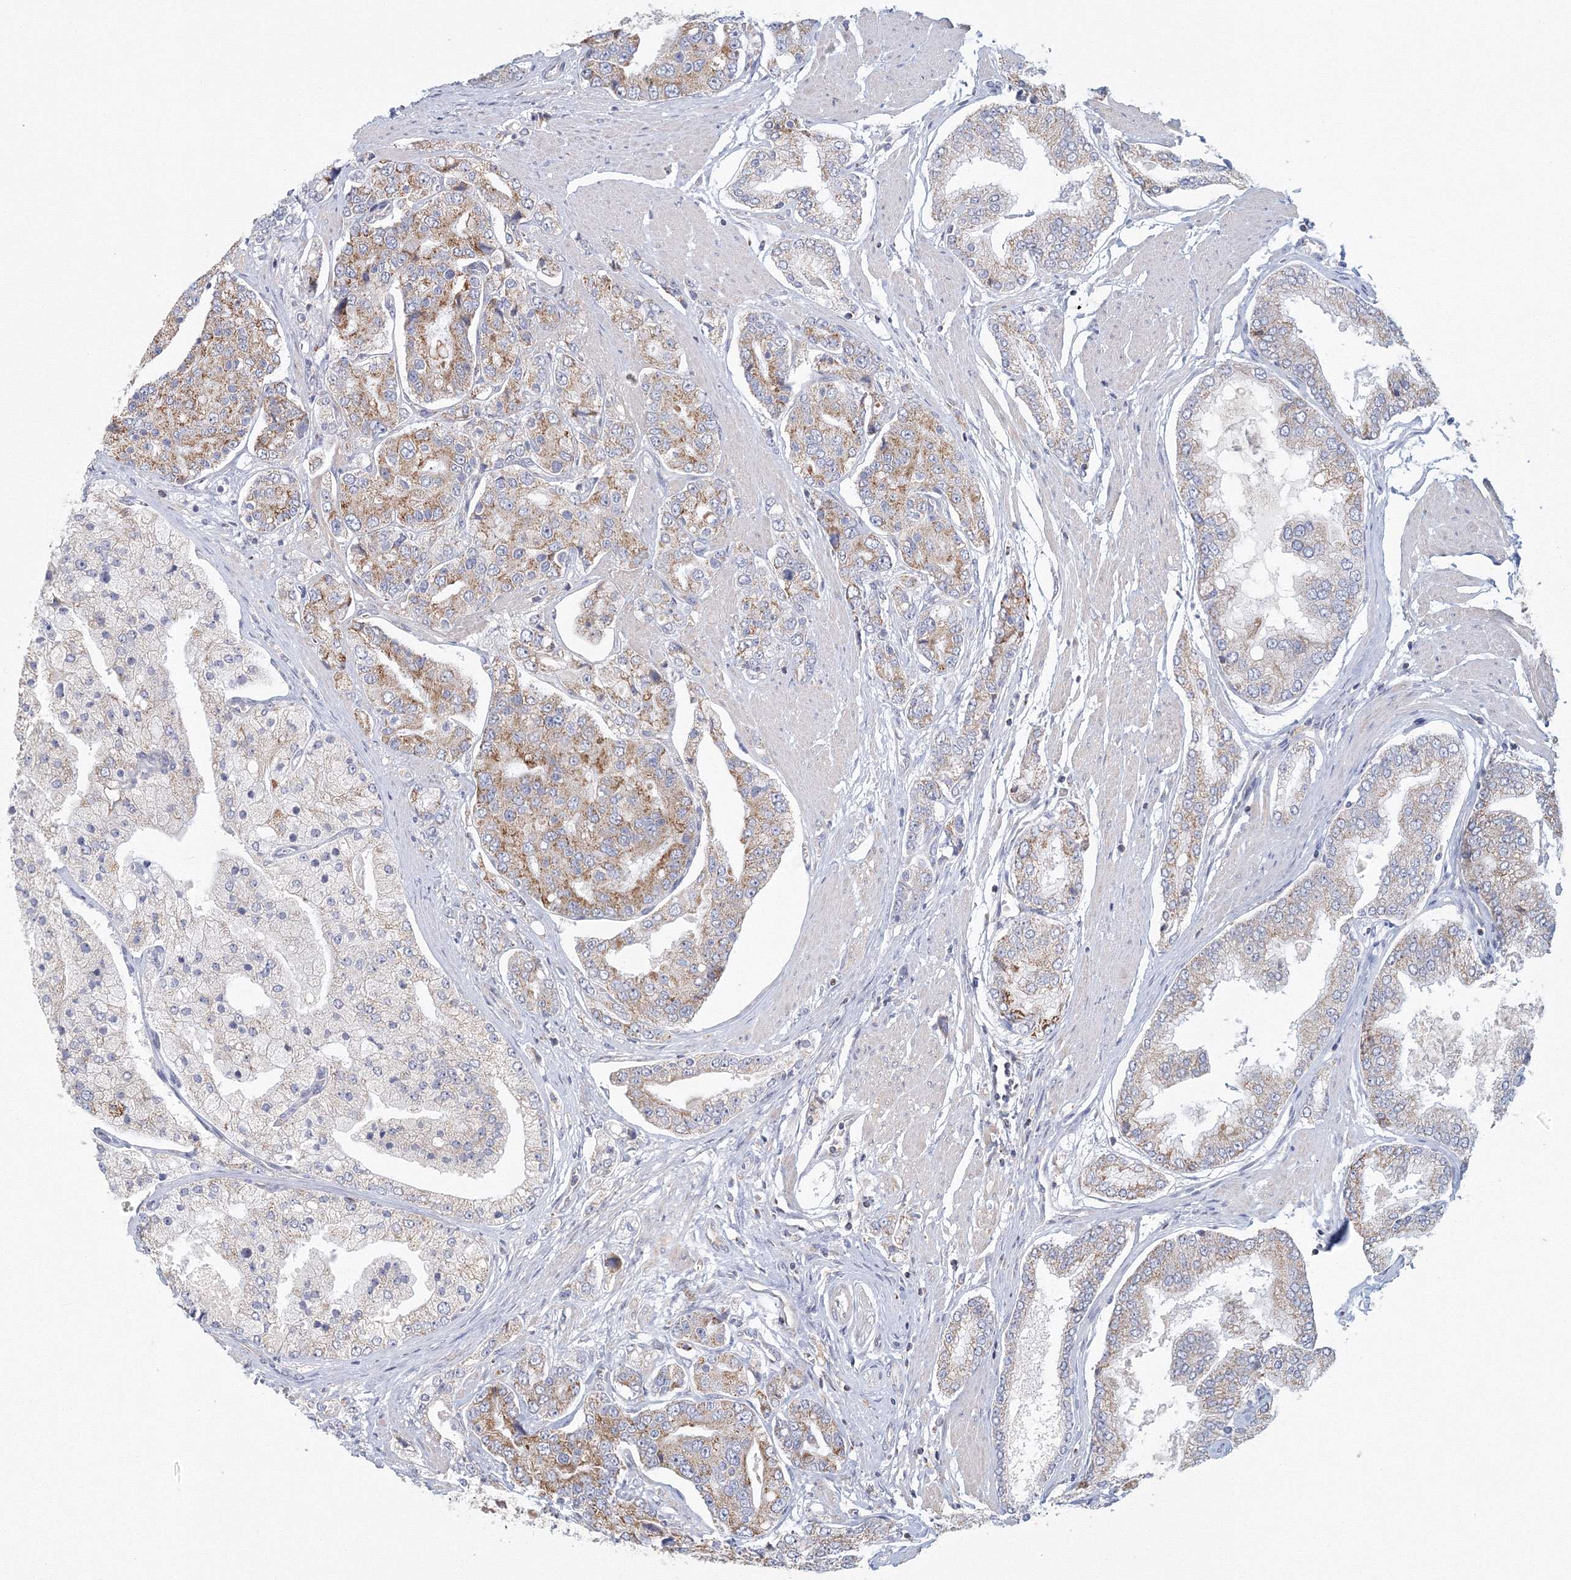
{"staining": {"intensity": "moderate", "quantity": "25%-75%", "location": "cytoplasmic/membranous"}, "tissue": "prostate cancer", "cell_type": "Tumor cells", "image_type": "cancer", "snomed": [{"axis": "morphology", "description": "Adenocarcinoma, High grade"}, {"axis": "topography", "description": "Prostate"}], "caption": "Immunohistochemical staining of adenocarcinoma (high-grade) (prostate) reveals medium levels of moderate cytoplasmic/membranous protein staining in about 25%-75% of tumor cells.", "gene": "GRPEL1", "patient": {"sex": "male", "age": 50}}